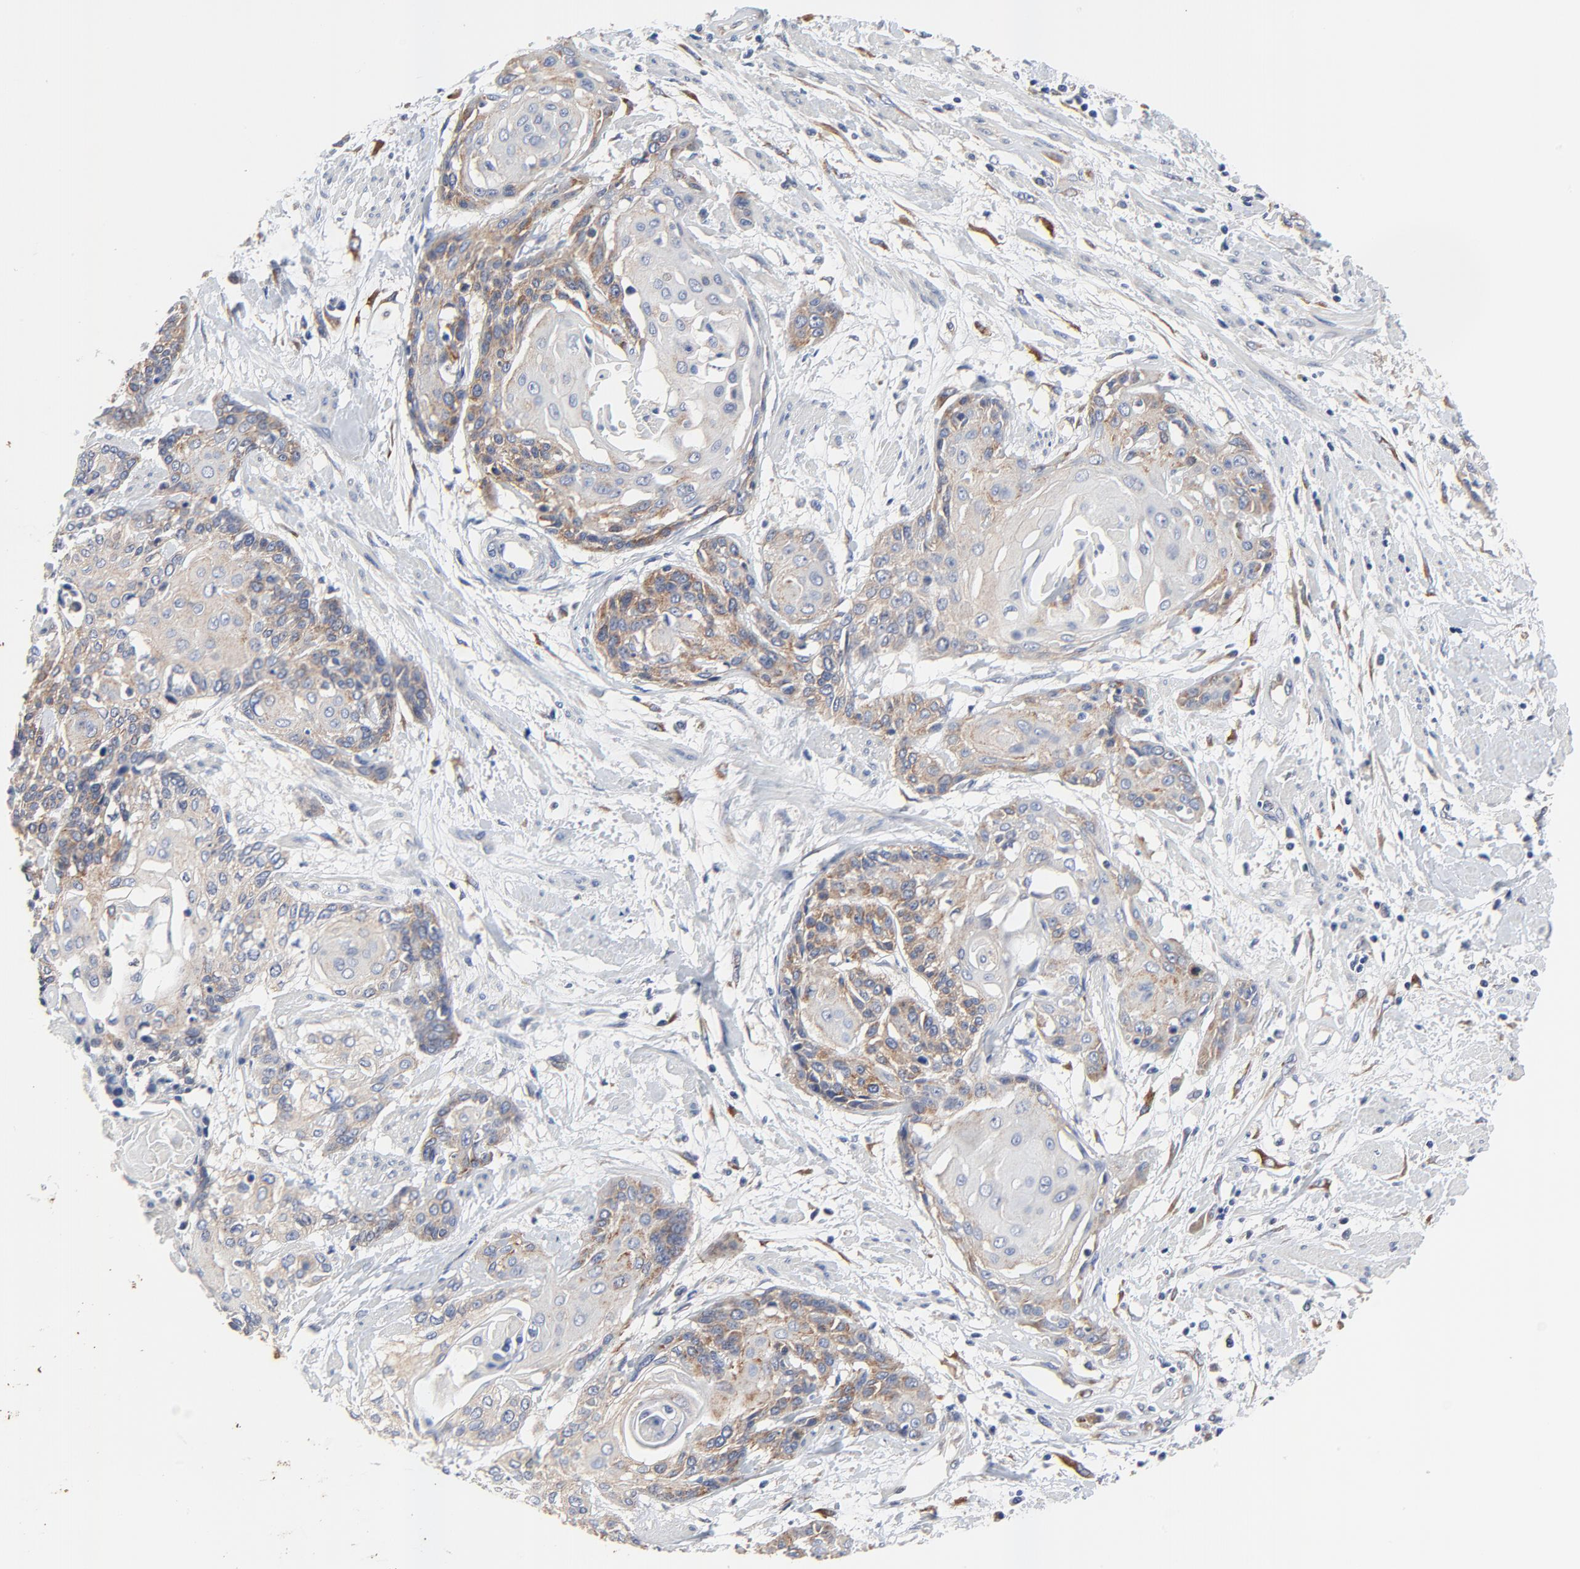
{"staining": {"intensity": "moderate", "quantity": "25%-75%", "location": "cytoplasmic/membranous"}, "tissue": "cervical cancer", "cell_type": "Tumor cells", "image_type": "cancer", "snomed": [{"axis": "morphology", "description": "Squamous cell carcinoma, NOS"}, {"axis": "topography", "description": "Cervix"}], "caption": "This histopathology image shows squamous cell carcinoma (cervical) stained with immunohistochemistry (IHC) to label a protein in brown. The cytoplasmic/membranous of tumor cells show moderate positivity for the protein. Nuclei are counter-stained blue.", "gene": "VAV2", "patient": {"sex": "female", "age": 57}}